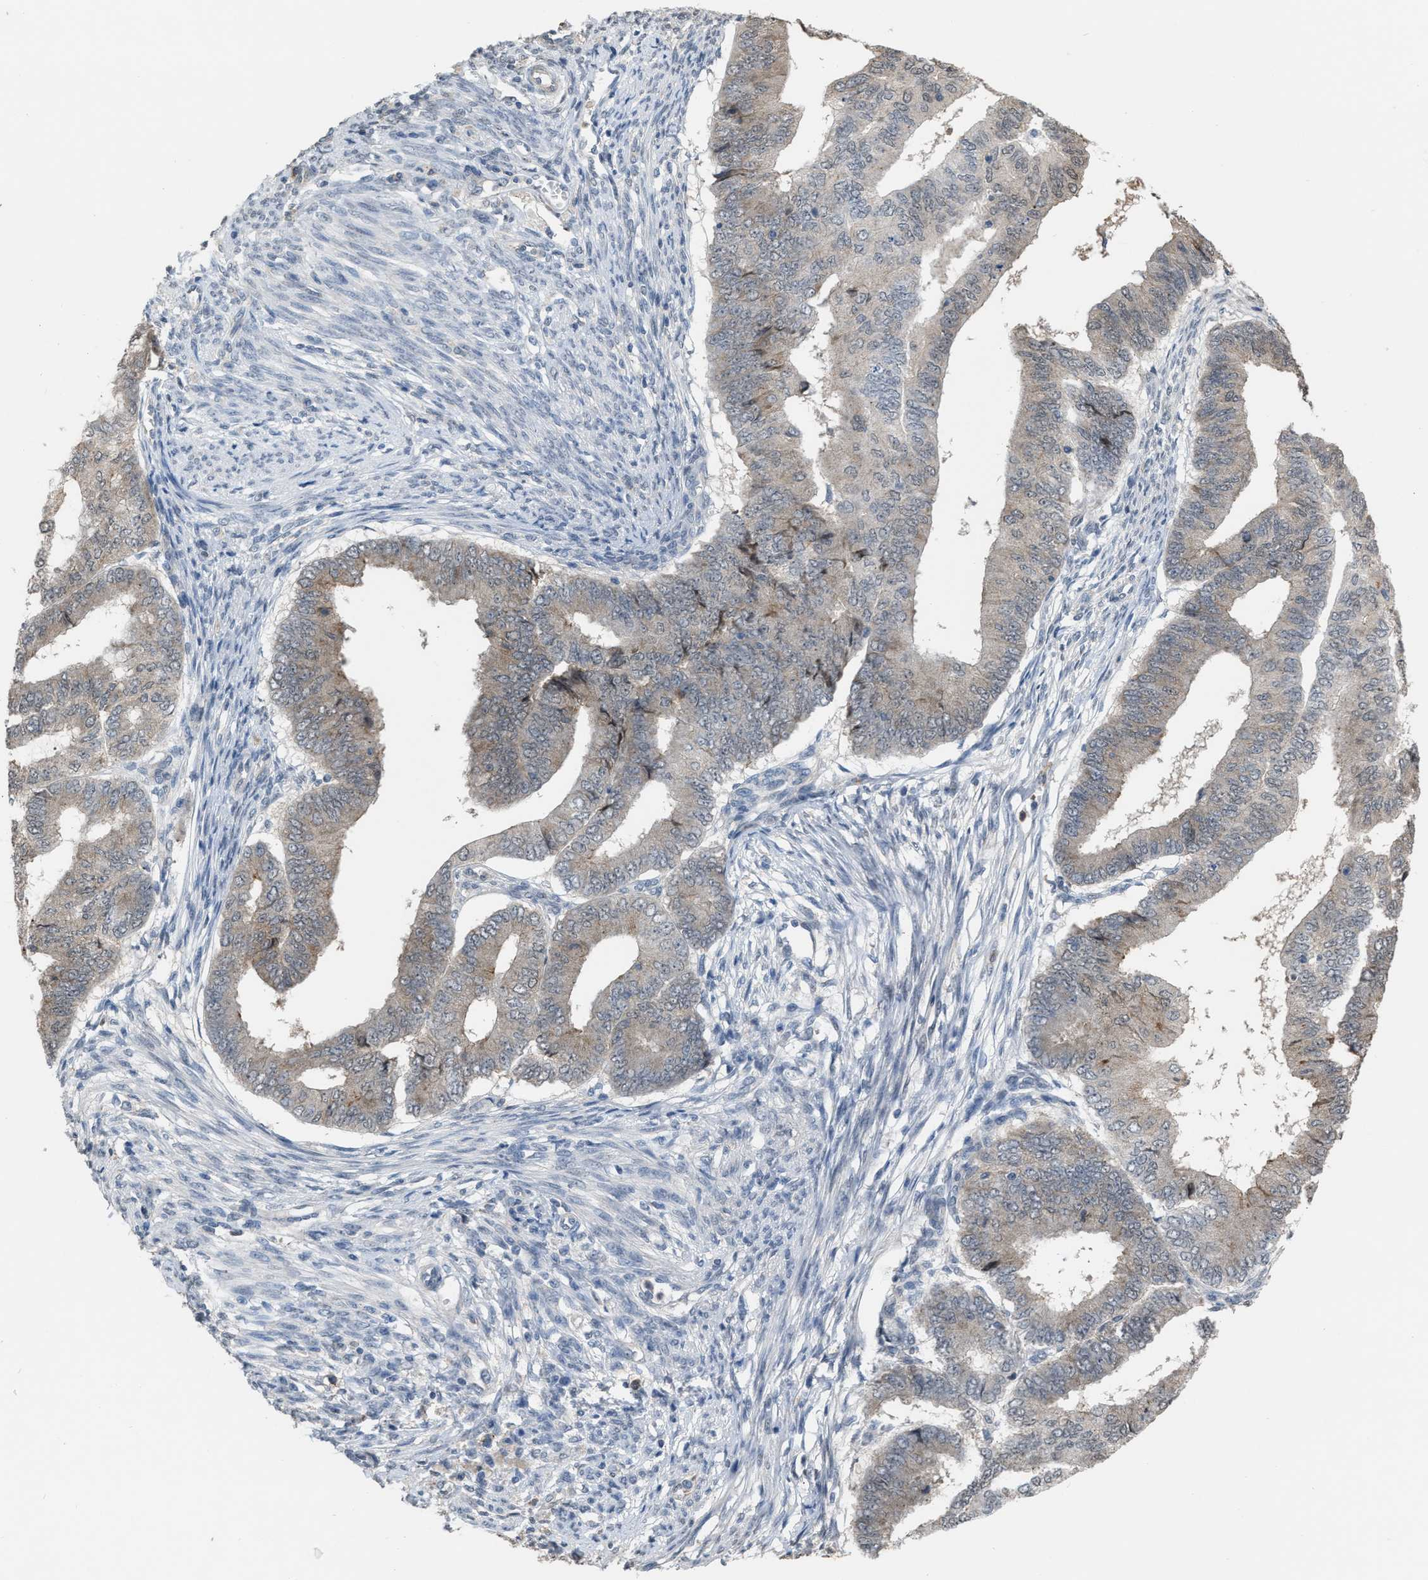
{"staining": {"intensity": "weak", "quantity": "25%-75%", "location": "cytoplasmic/membranous"}, "tissue": "endometrial cancer", "cell_type": "Tumor cells", "image_type": "cancer", "snomed": [{"axis": "morphology", "description": "Polyp, NOS"}, {"axis": "morphology", "description": "Adenocarcinoma, NOS"}, {"axis": "morphology", "description": "Adenoma, NOS"}, {"axis": "topography", "description": "Endometrium"}], "caption": "A high-resolution photomicrograph shows immunohistochemistry staining of adenocarcinoma (endometrial), which shows weak cytoplasmic/membranous expression in about 25%-75% of tumor cells. The protein of interest is stained brown, and the nuclei are stained in blue (DAB (3,3'-diaminobenzidine) IHC with brightfield microscopy, high magnification).", "gene": "BAIAP2L1", "patient": {"sex": "female", "age": 79}}